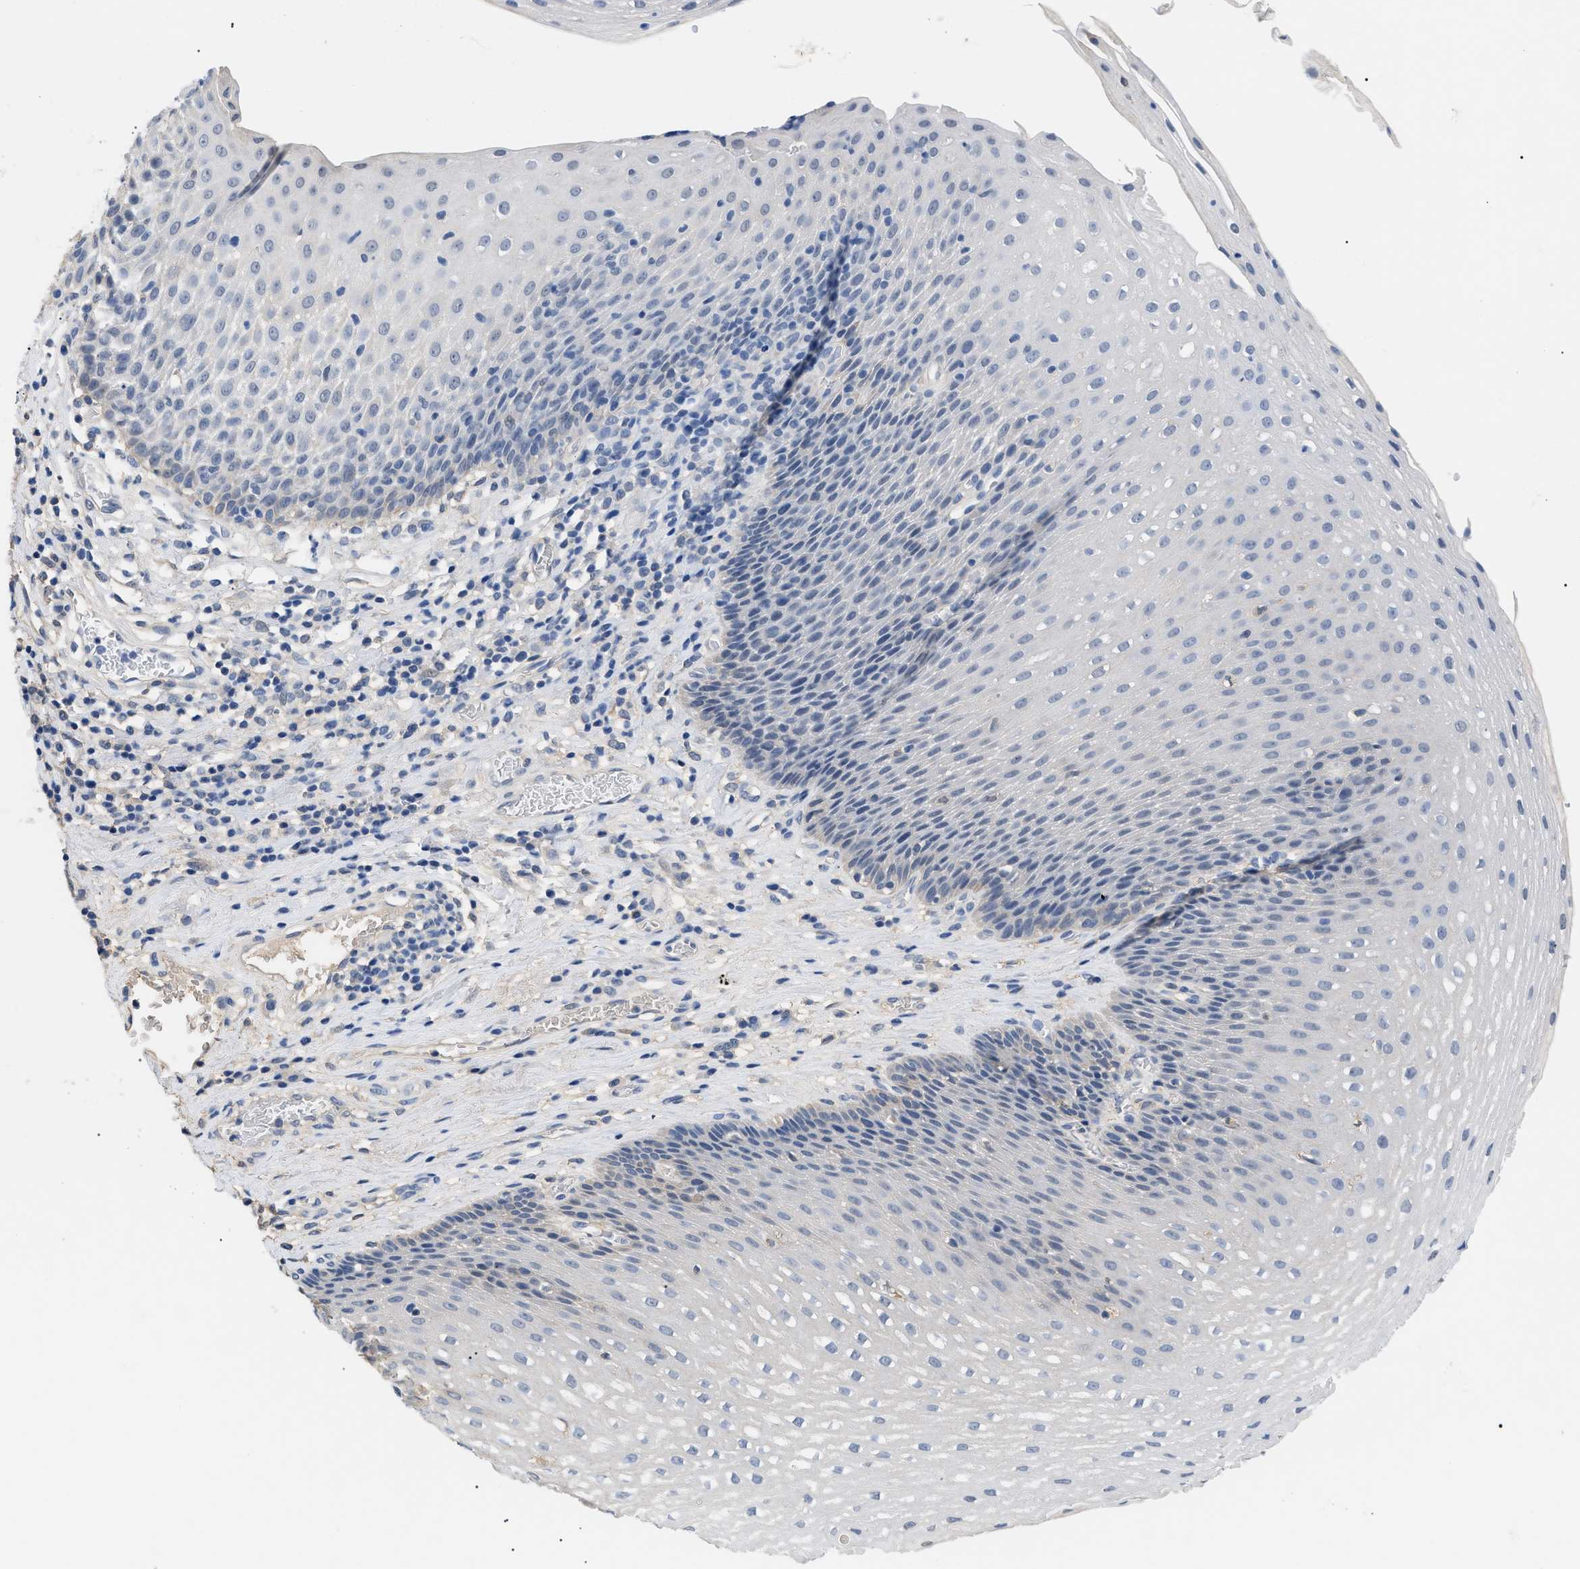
{"staining": {"intensity": "negative", "quantity": "none", "location": "none"}, "tissue": "esophagus", "cell_type": "Squamous epithelial cells", "image_type": "normal", "snomed": [{"axis": "morphology", "description": "Normal tissue, NOS"}, {"axis": "topography", "description": "Esophagus"}], "caption": "The image exhibits no staining of squamous epithelial cells in normal esophagus.", "gene": "PRRT2", "patient": {"sex": "male", "age": 48}}